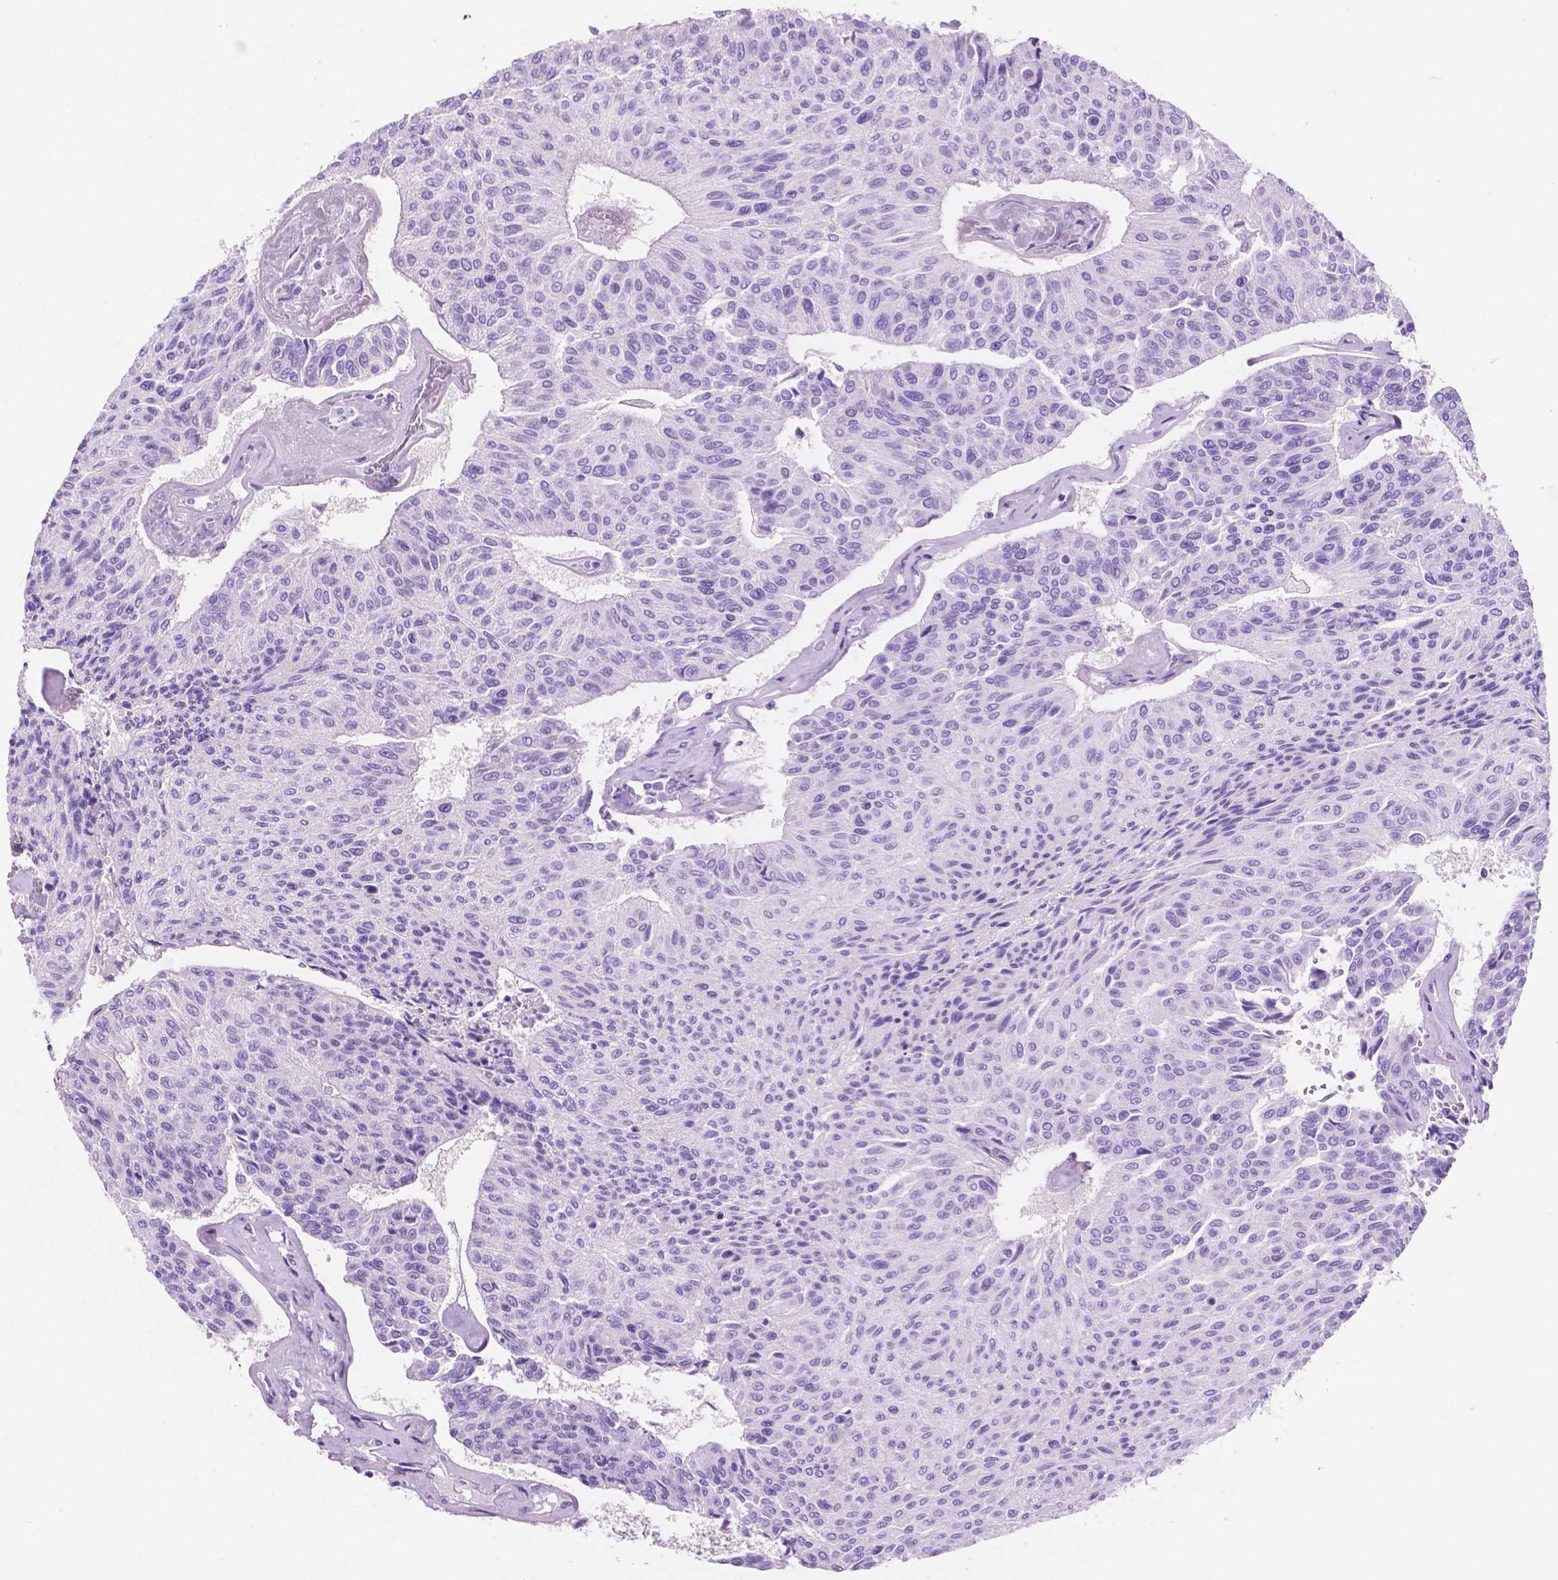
{"staining": {"intensity": "negative", "quantity": "none", "location": "none"}, "tissue": "urothelial cancer", "cell_type": "Tumor cells", "image_type": "cancer", "snomed": [{"axis": "morphology", "description": "Urothelial carcinoma, High grade"}, {"axis": "topography", "description": "Urinary bladder"}], "caption": "This image is of urothelial cancer stained with immunohistochemistry to label a protein in brown with the nuclei are counter-stained blue. There is no positivity in tumor cells. Brightfield microscopy of IHC stained with DAB (brown) and hematoxylin (blue), captured at high magnification.", "gene": "IGFN1", "patient": {"sex": "male", "age": 66}}